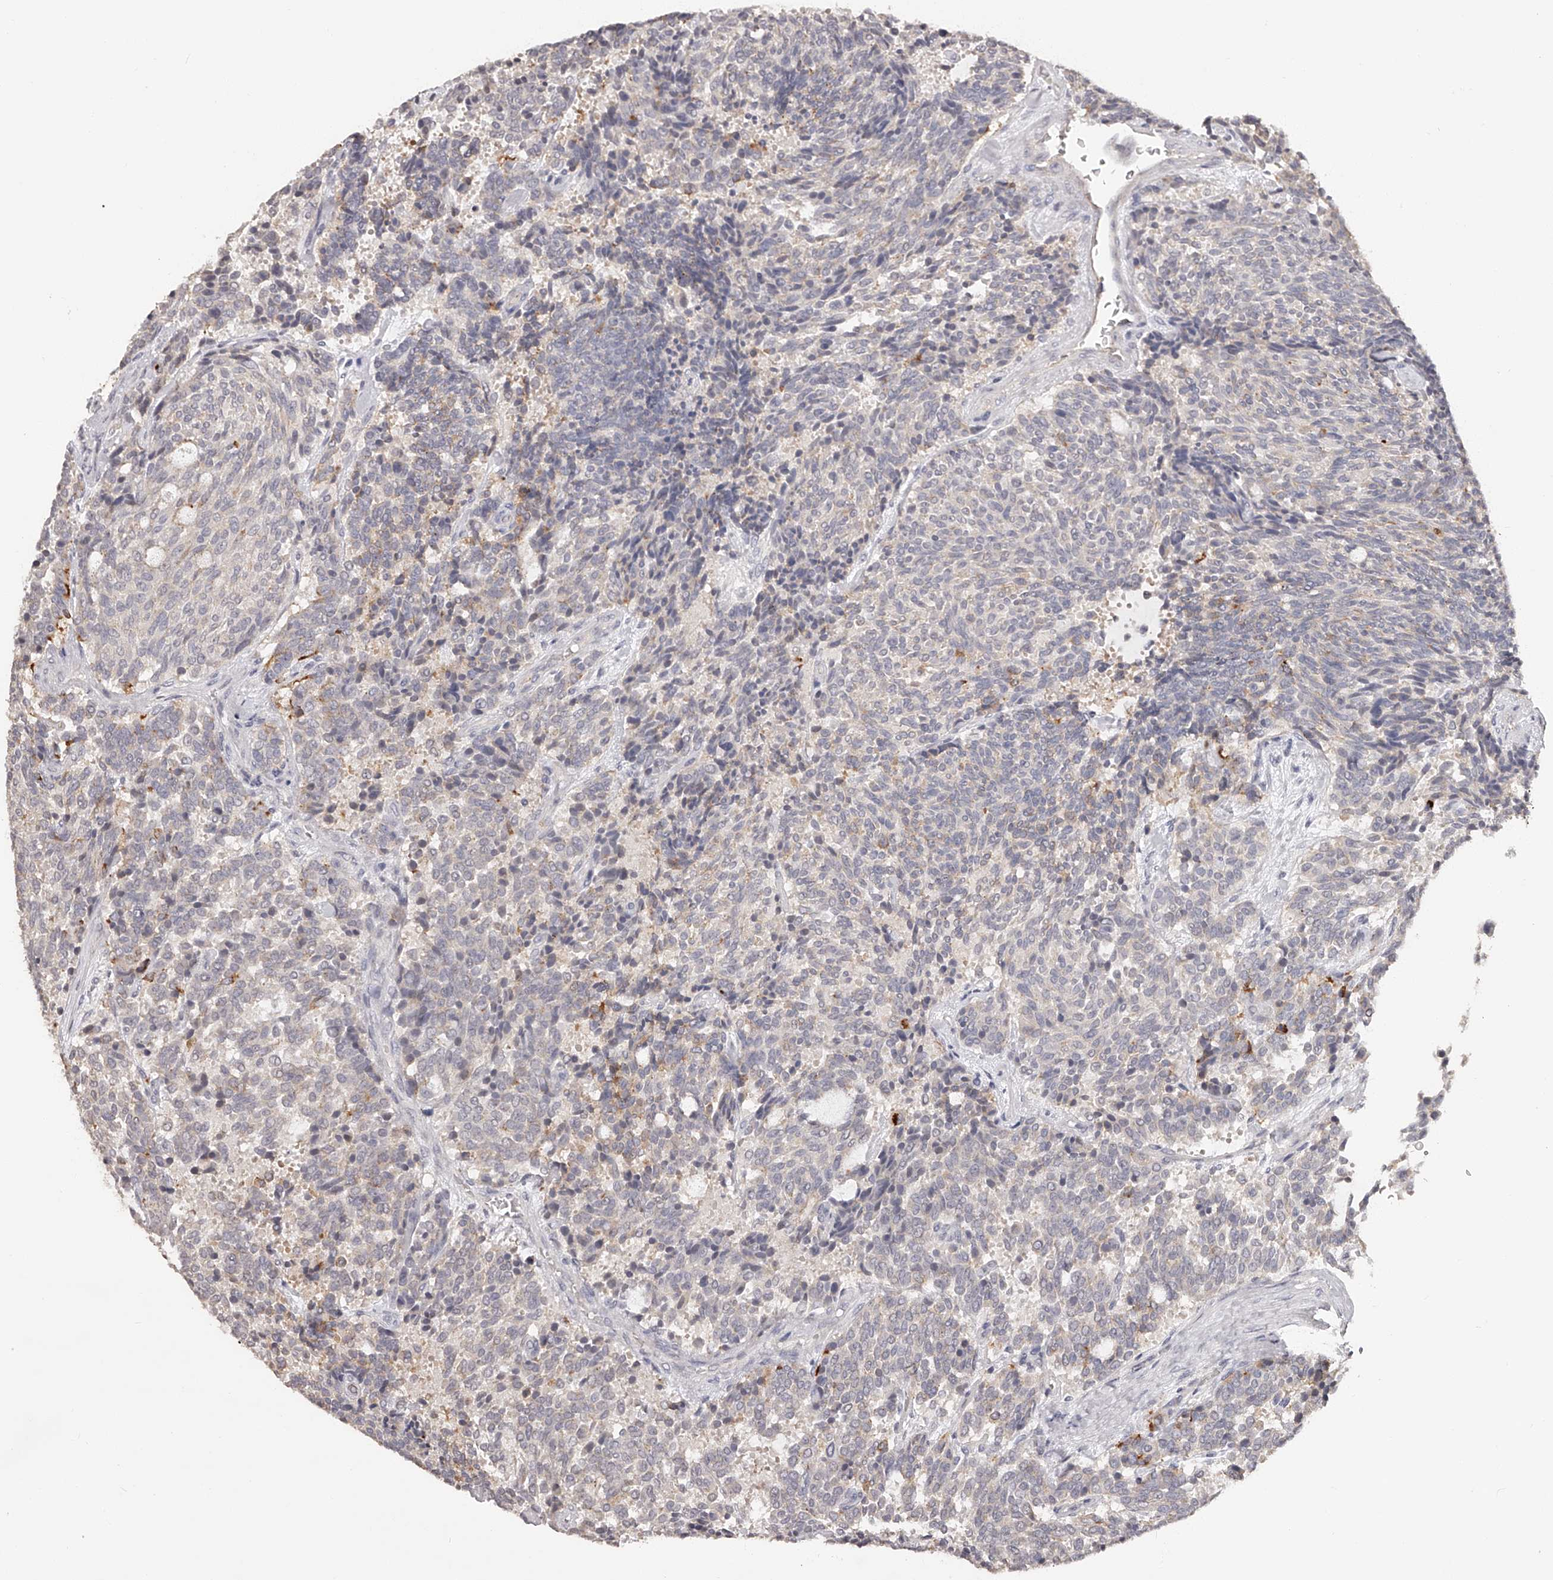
{"staining": {"intensity": "weak", "quantity": "<25%", "location": "cytoplasmic/membranous"}, "tissue": "carcinoid", "cell_type": "Tumor cells", "image_type": "cancer", "snomed": [{"axis": "morphology", "description": "Carcinoid, malignant, NOS"}, {"axis": "topography", "description": "Pancreas"}], "caption": "Tumor cells show no significant expression in carcinoid. (DAB (3,3'-diaminobenzidine) immunohistochemistry (IHC) with hematoxylin counter stain).", "gene": "SLC35D3", "patient": {"sex": "female", "age": 54}}